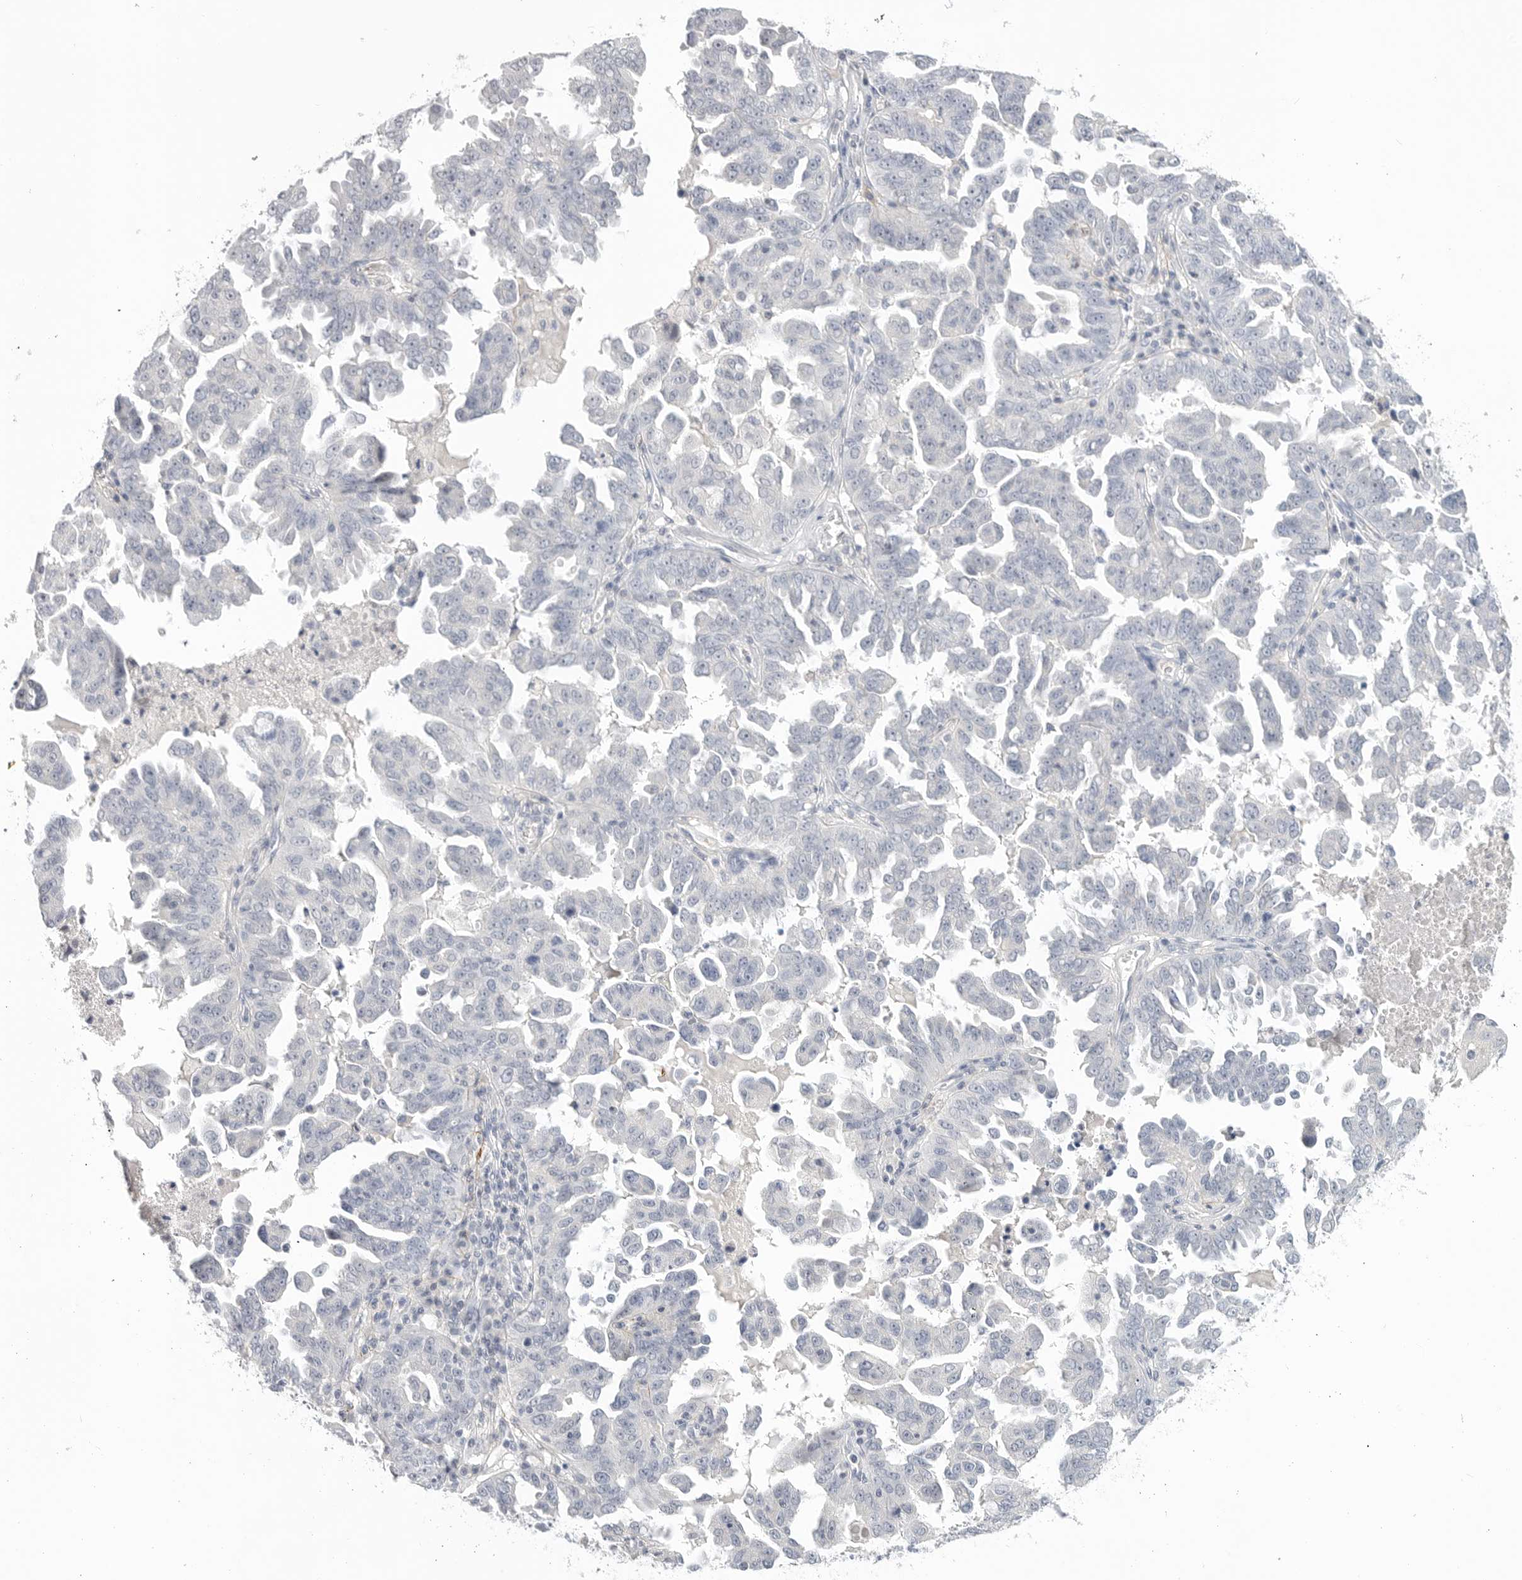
{"staining": {"intensity": "negative", "quantity": "none", "location": "none"}, "tissue": "ovarian cancer", "cell_type": "Tumor cells", "image_type": "cancer", "snomed": [{"axis": "morphology", "description": "Carcinoma, endometroid"}, {"axis": "topography", "description": "Ovary"}], "caption": "High magnification brightfield microscopy of ovarian cancer (endometroid carcinoma) stained with DAB (brown) and counterstained with hematoxylin (blue): tumor cells show no significant positivity. Brightfield microscopy of immunohistochemistry (IHC) stained with DAB (brown) and hematoxylin (blue), captured at high magnification.", "gene": "FBN2", "patient": {"sex": "female", "age": 62}}